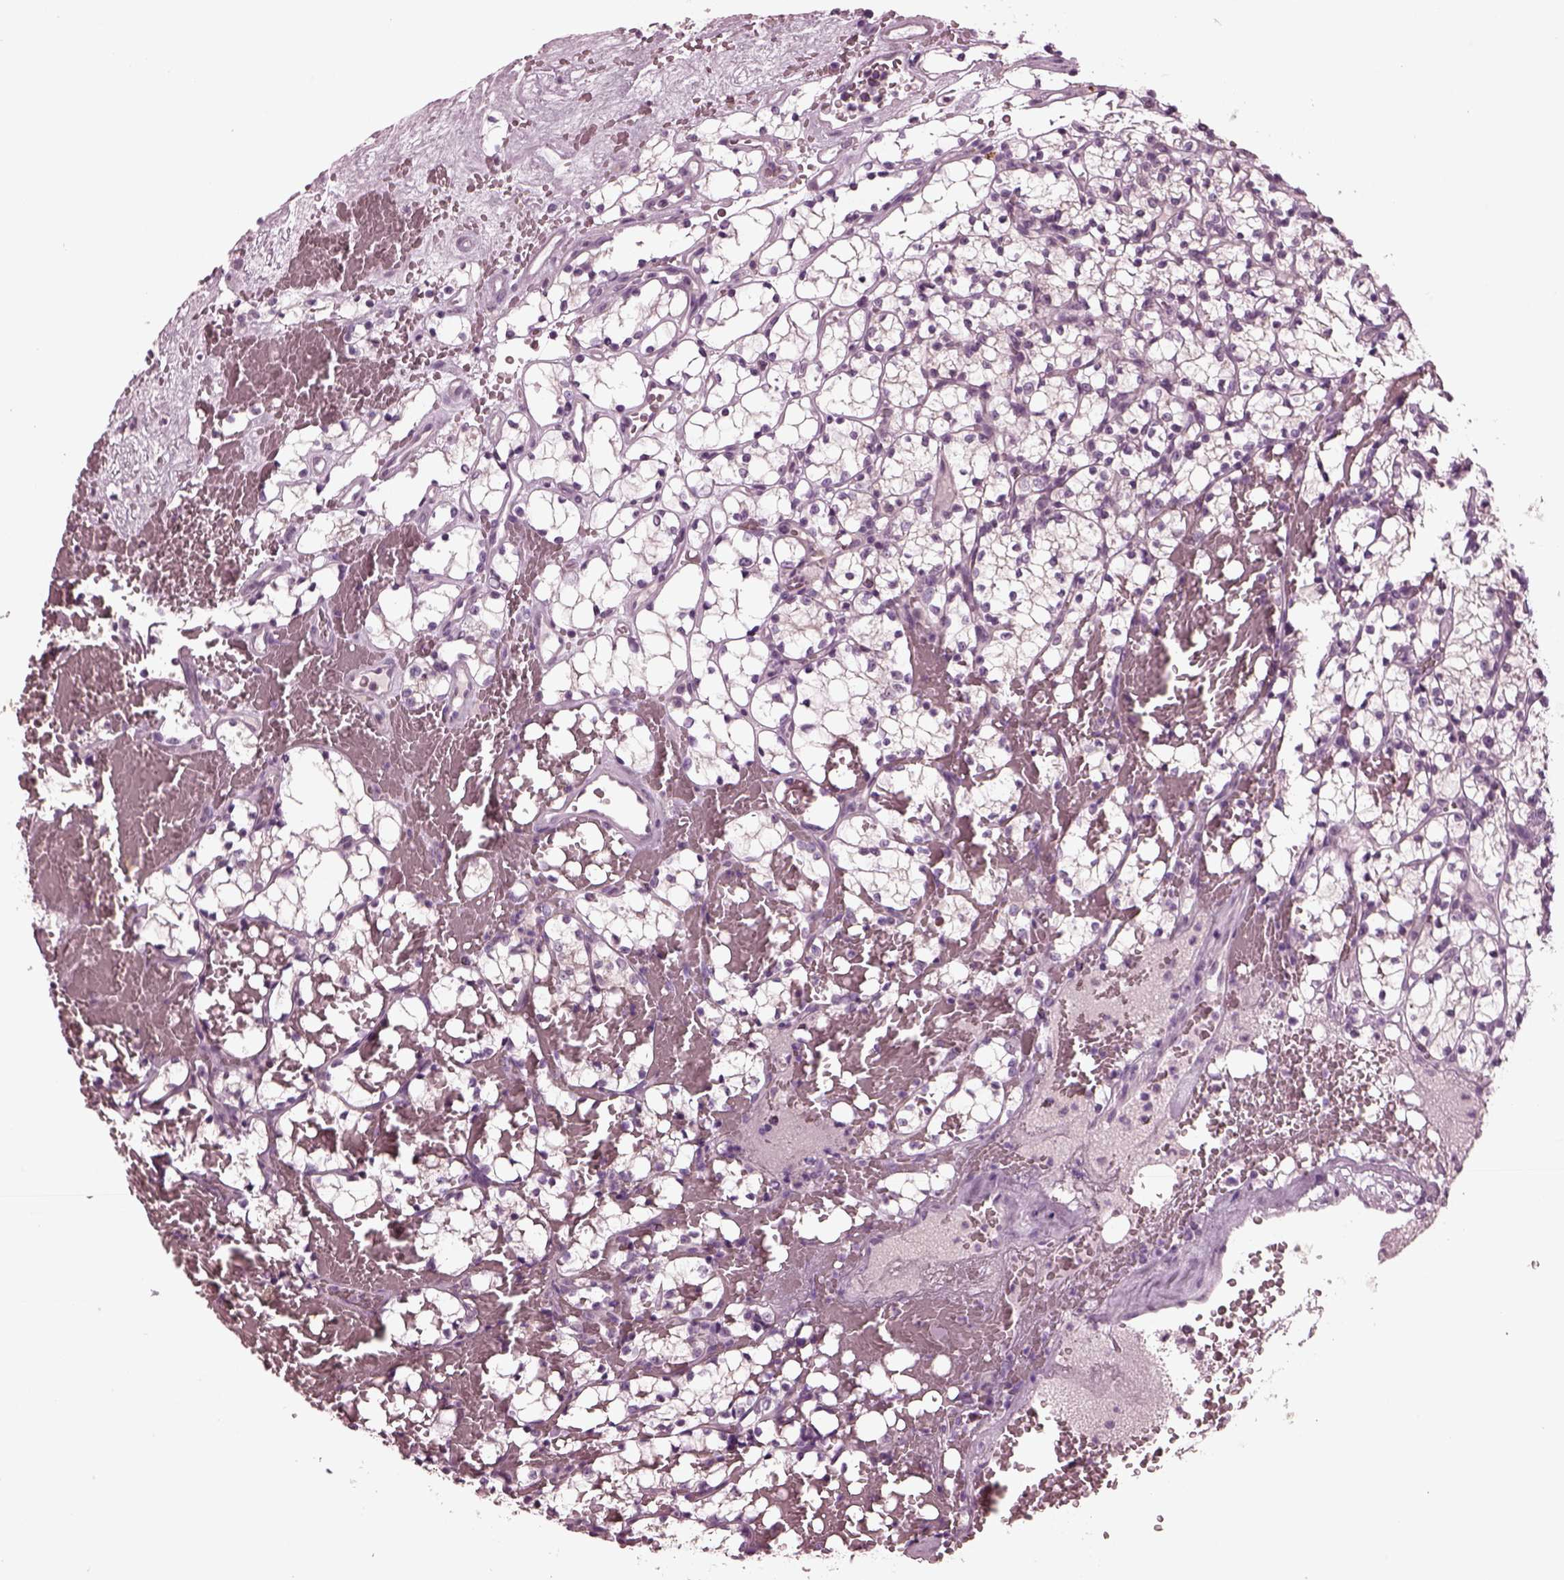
{"staining": {"intensity": "negative", "quantity": "none", "location": "none"}, "tissue": "renal cancer", "cell_type": "Tumor cells", "image_type": "cancer", "snomed": [{"axis": "morphology", "description": "Adenocarcinoma, NOS"}, {"axis": "topography", "description": "Kidney"}], "caption": "High magnification brightfield microscopy of renal adenocarcinoma stained with DAB (brown) and counterstained with hematoxylin (blue): tumor cells show no significant expression.", "gene": "MIB2", "patient": {"sex": "female", "age": 69}}